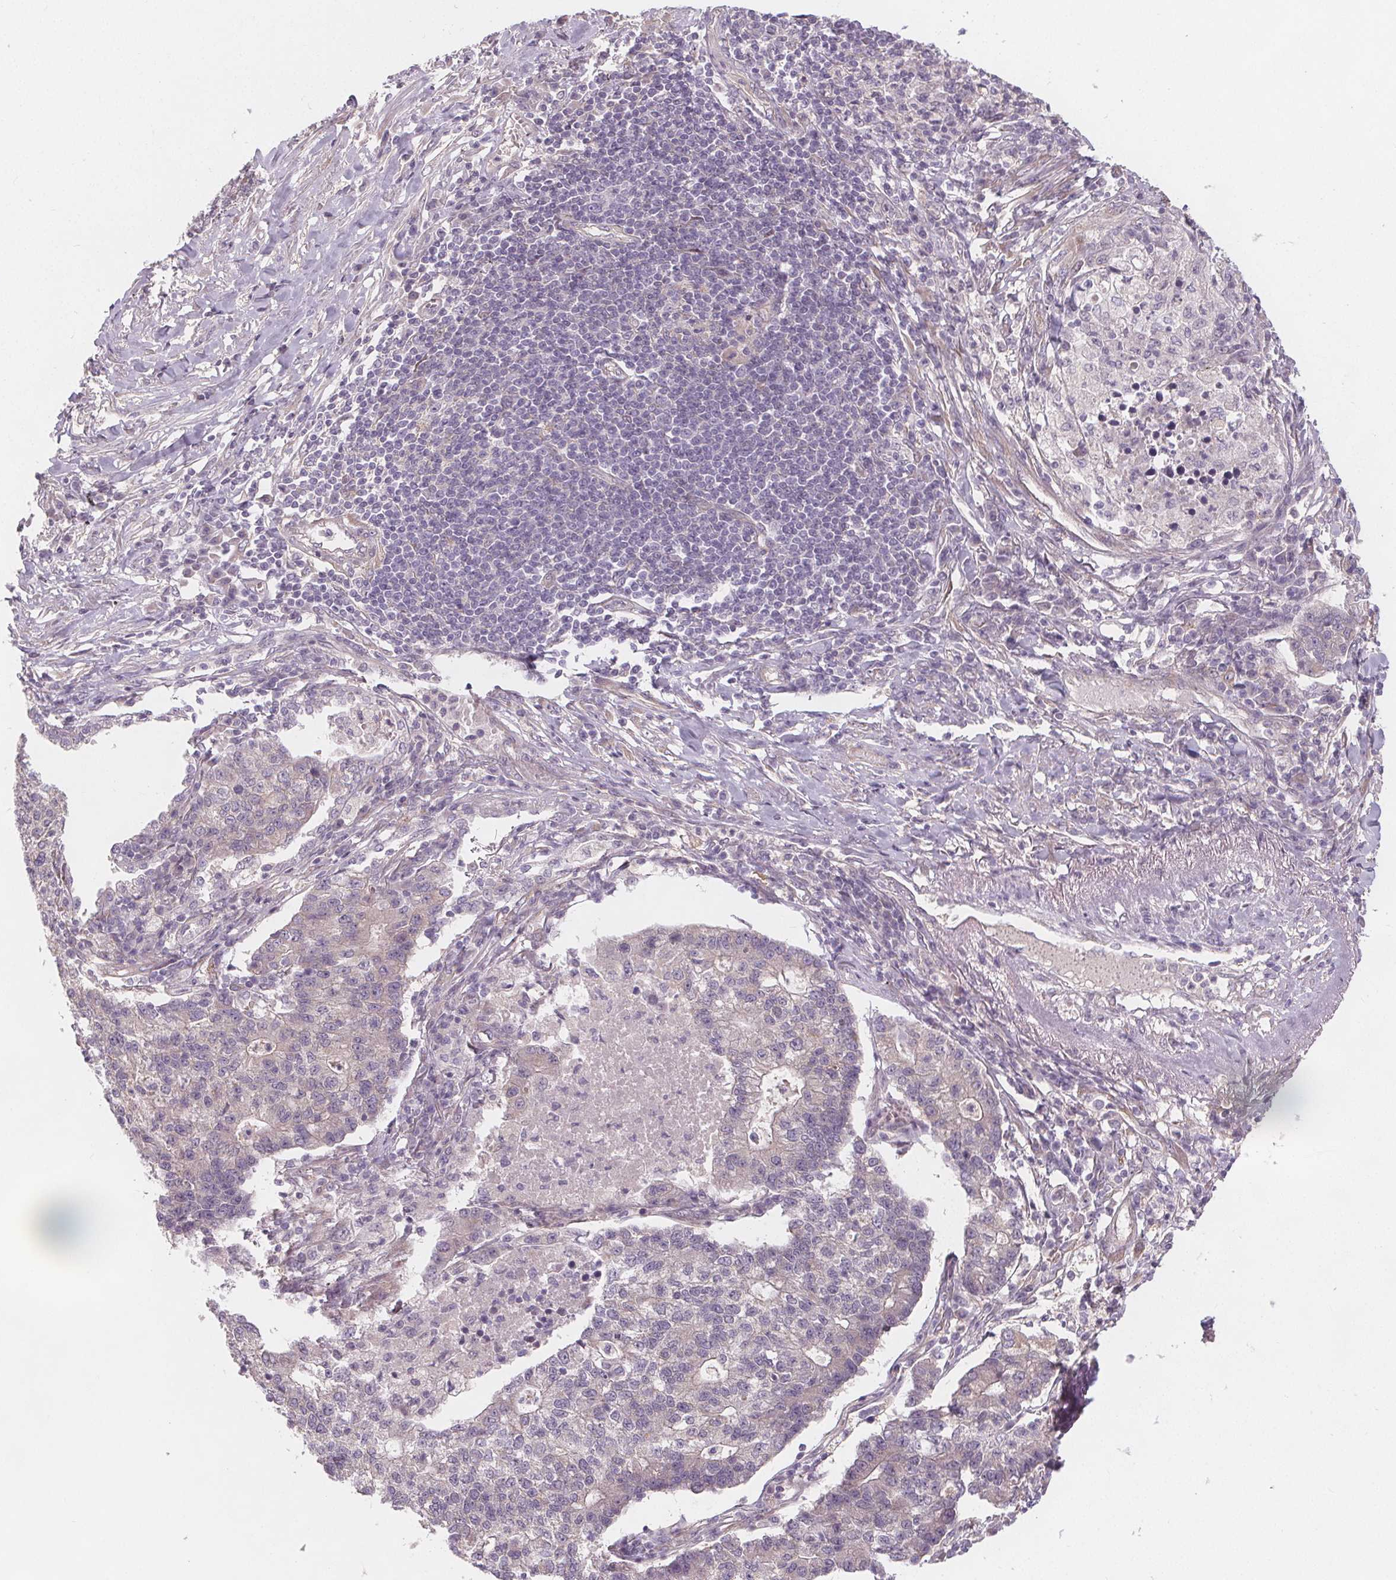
{"staining": {"intensity": "weak", "quantity": "<25%", "location": "cytoplasmic/membranous"}, "tissue": "lung cancer", "cell_type": "Tumor cells", "image_type": "cancer", "snomed": [{"axis": "morphology", "description": "Adenocarcinoma, NOS"}, {"axis": "topography", "description": "Lung"}], "caption": "Adenocarcinoma (lung) was stained to show a protein in brown. There is no significant staining in tumor cells.", "gene": "VNN1", "patient": {"sex": "male", "age": 57}}